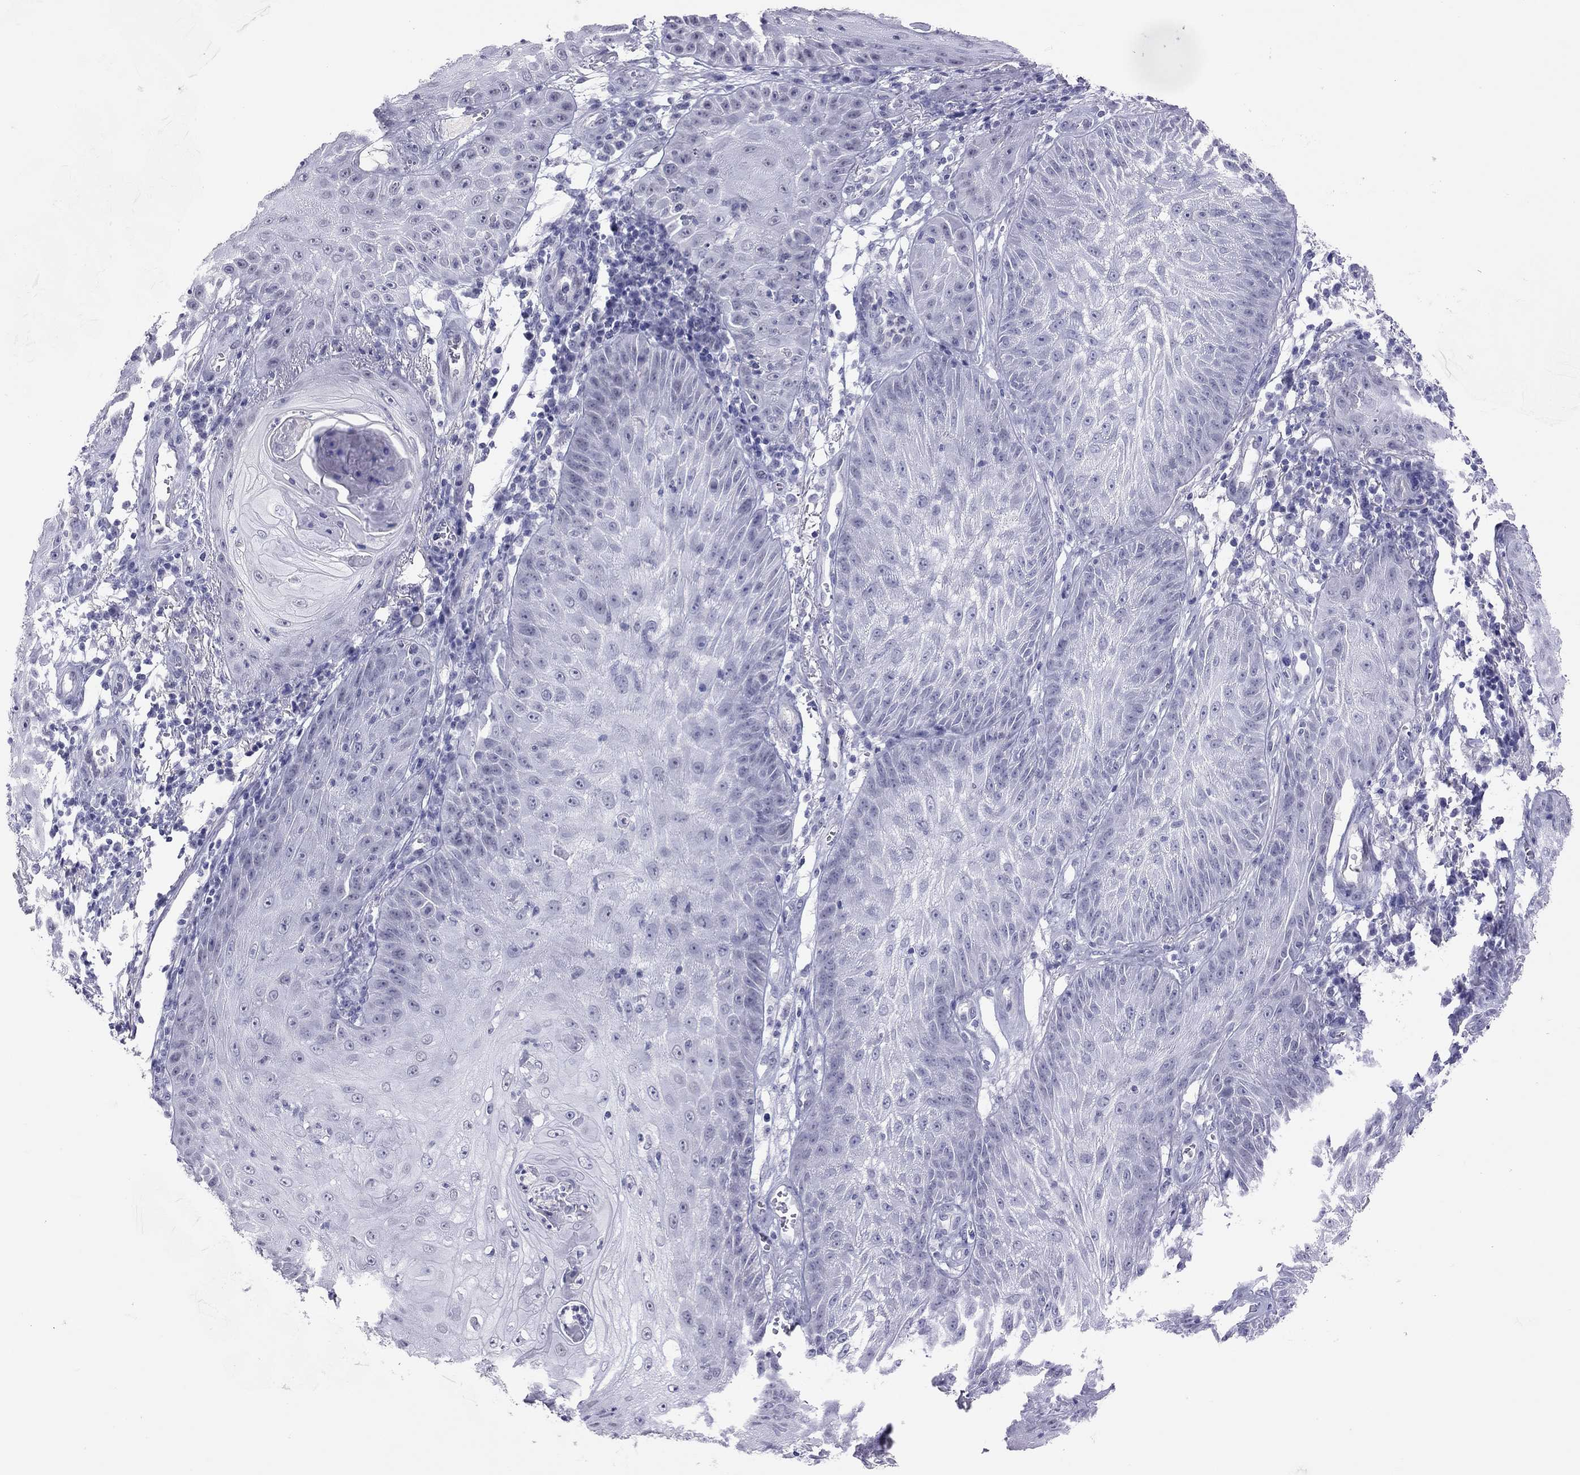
{"staining": {"intensity": "negative", "quantity": "none", "location": "none"}, "tissue": "skin cancer", "cell_type": "Tumor cells", "image_type": "cancer", "snomed": [{"axis": "morphology", "description": "Squamous cell carcinoma, NOS"}, {"axis": "topography", "description": "Skin"}], "caption": "This photomicrograph is of skin squamous cell carcinoma stained with immunohistochemistry (IHC) to label a protein in brown with the nuclei are counter-stained blue. There is no staining in tumor cells.", "gene": "JHY", "patient": {"sex": "male", "age": 70}}